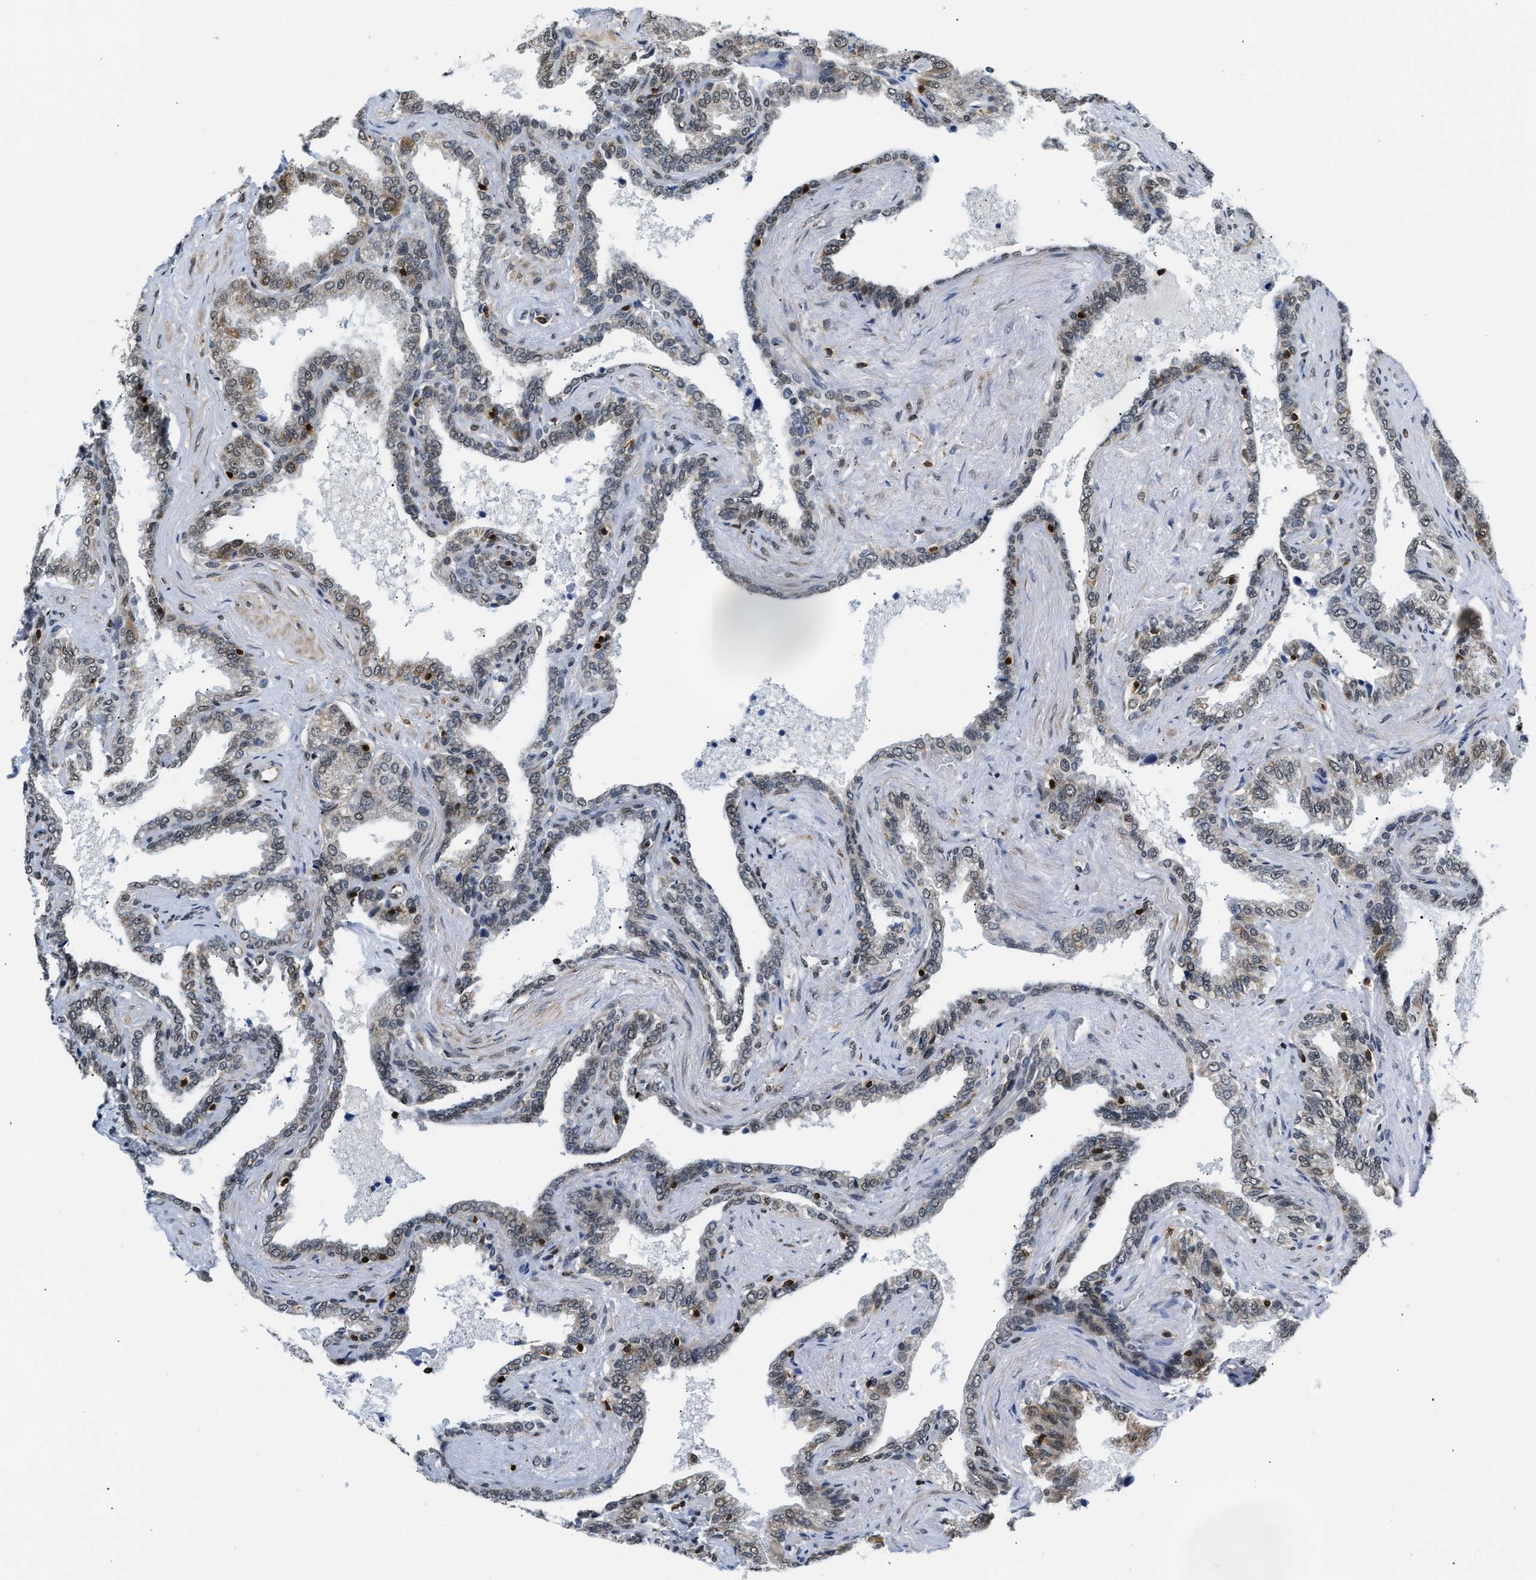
{"staining": {"intensity": "weak", "quantity": "25%-75%", "location": "cytoplasmic/membranous,nuclear"}, "tissue": "seminal vesicle", "cell_type": "Glandular cells", "image_type": "normal", "snomed": [{"axis": "morphology", "description": "Normal tissue, NOS"}, {"axis": "topography", "description": "Seminal veicle"}], "caption": "A histopathology image showing weak cytoplasmic/membranous,nuclear expression in about 25%-75% of glandular cells in unremarkable seminal vesicle, as visualized by brown immunohistochemical staining.", "gene": "STK10", "patient": {"sex": "male", "age": 46}}